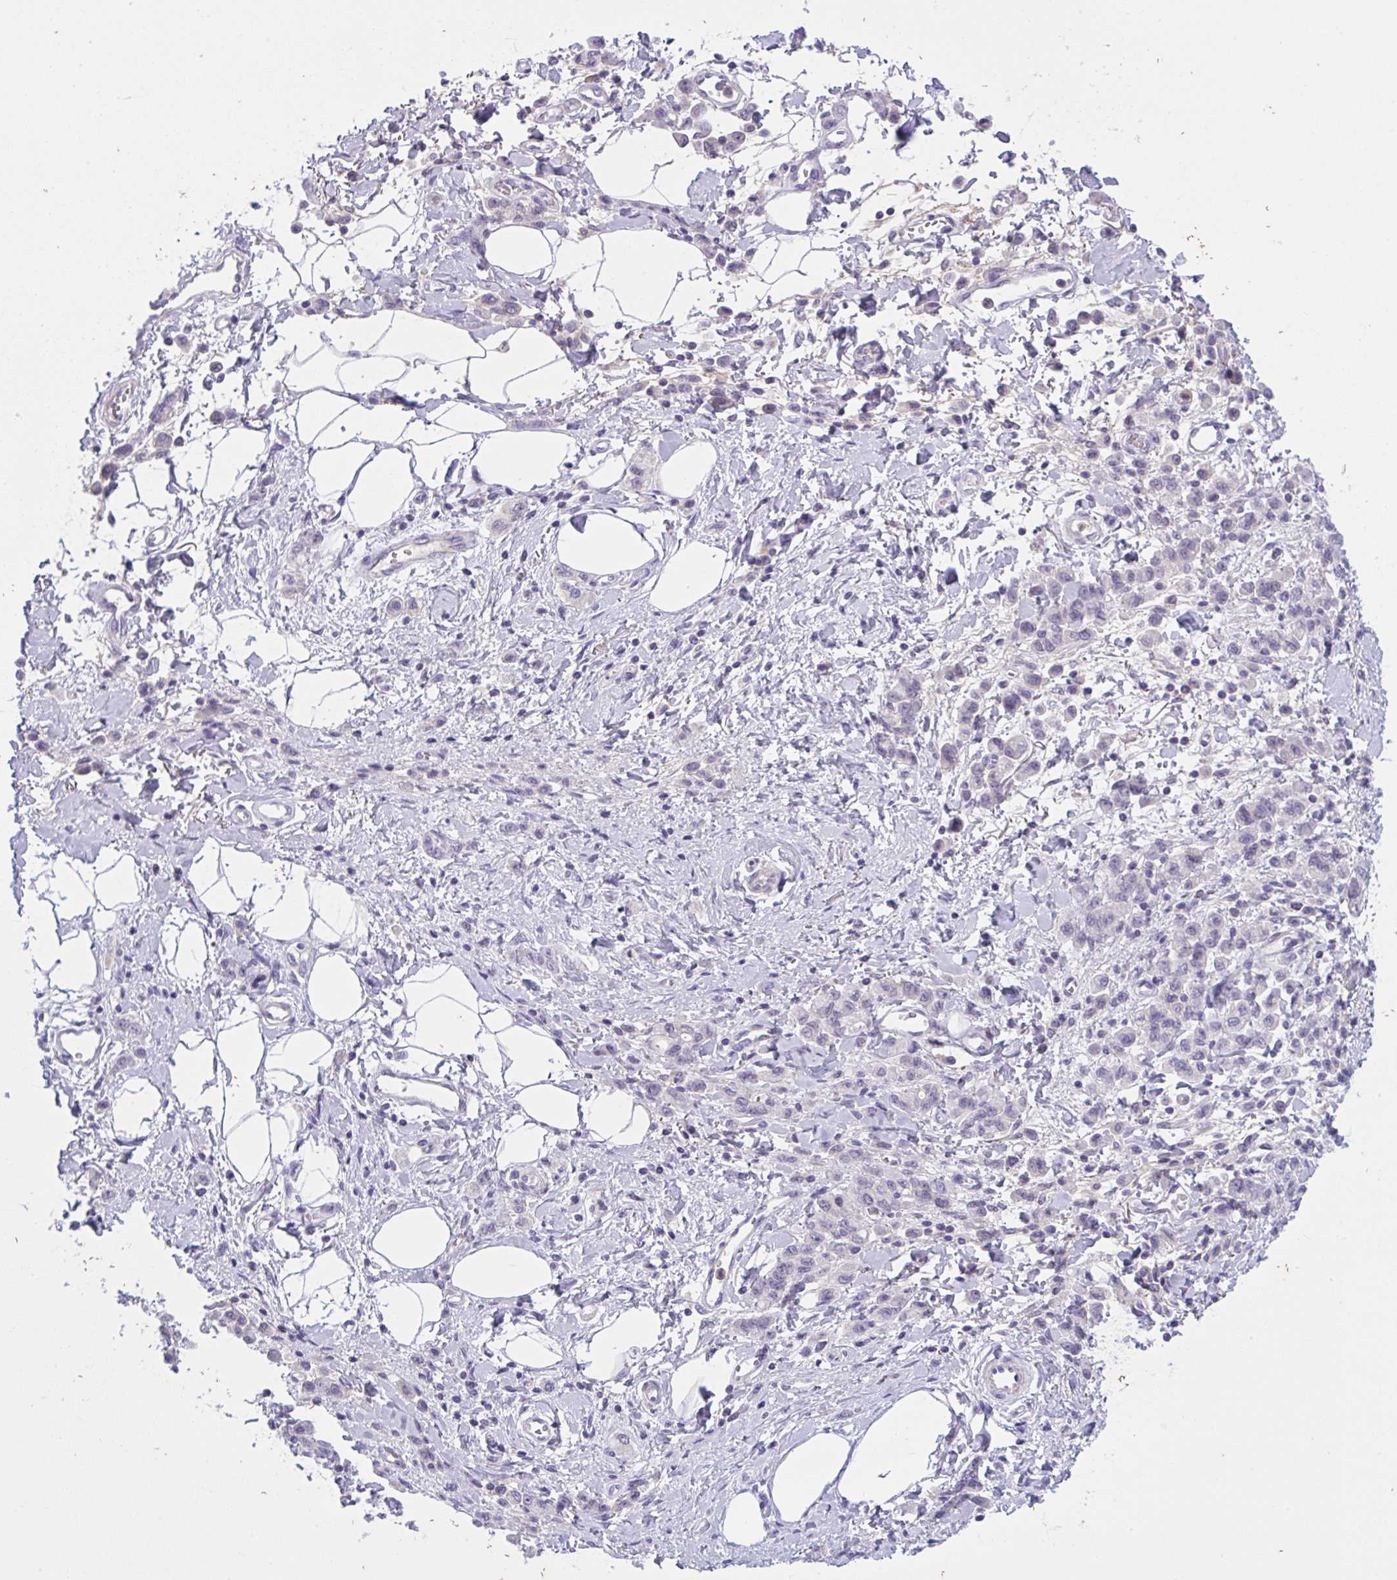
{"staining": {"intensity": "negative", "quantity": "none", "location": "none"}, "tissue": "stomach cancer", "cell_type": "Tumor cells", "image_type": "cancer", "snomed": [{"axis": "morphology", "description": "Adenocarcinoma, NOS"}, {"axis": "topography", "description": "Stomach"}], "caption": "An image of stomach cancer stained for a protein displays no brown staining in tumor cells.", "gene": "WNT9B", "patient": {"sex": "male", "age": 77}}